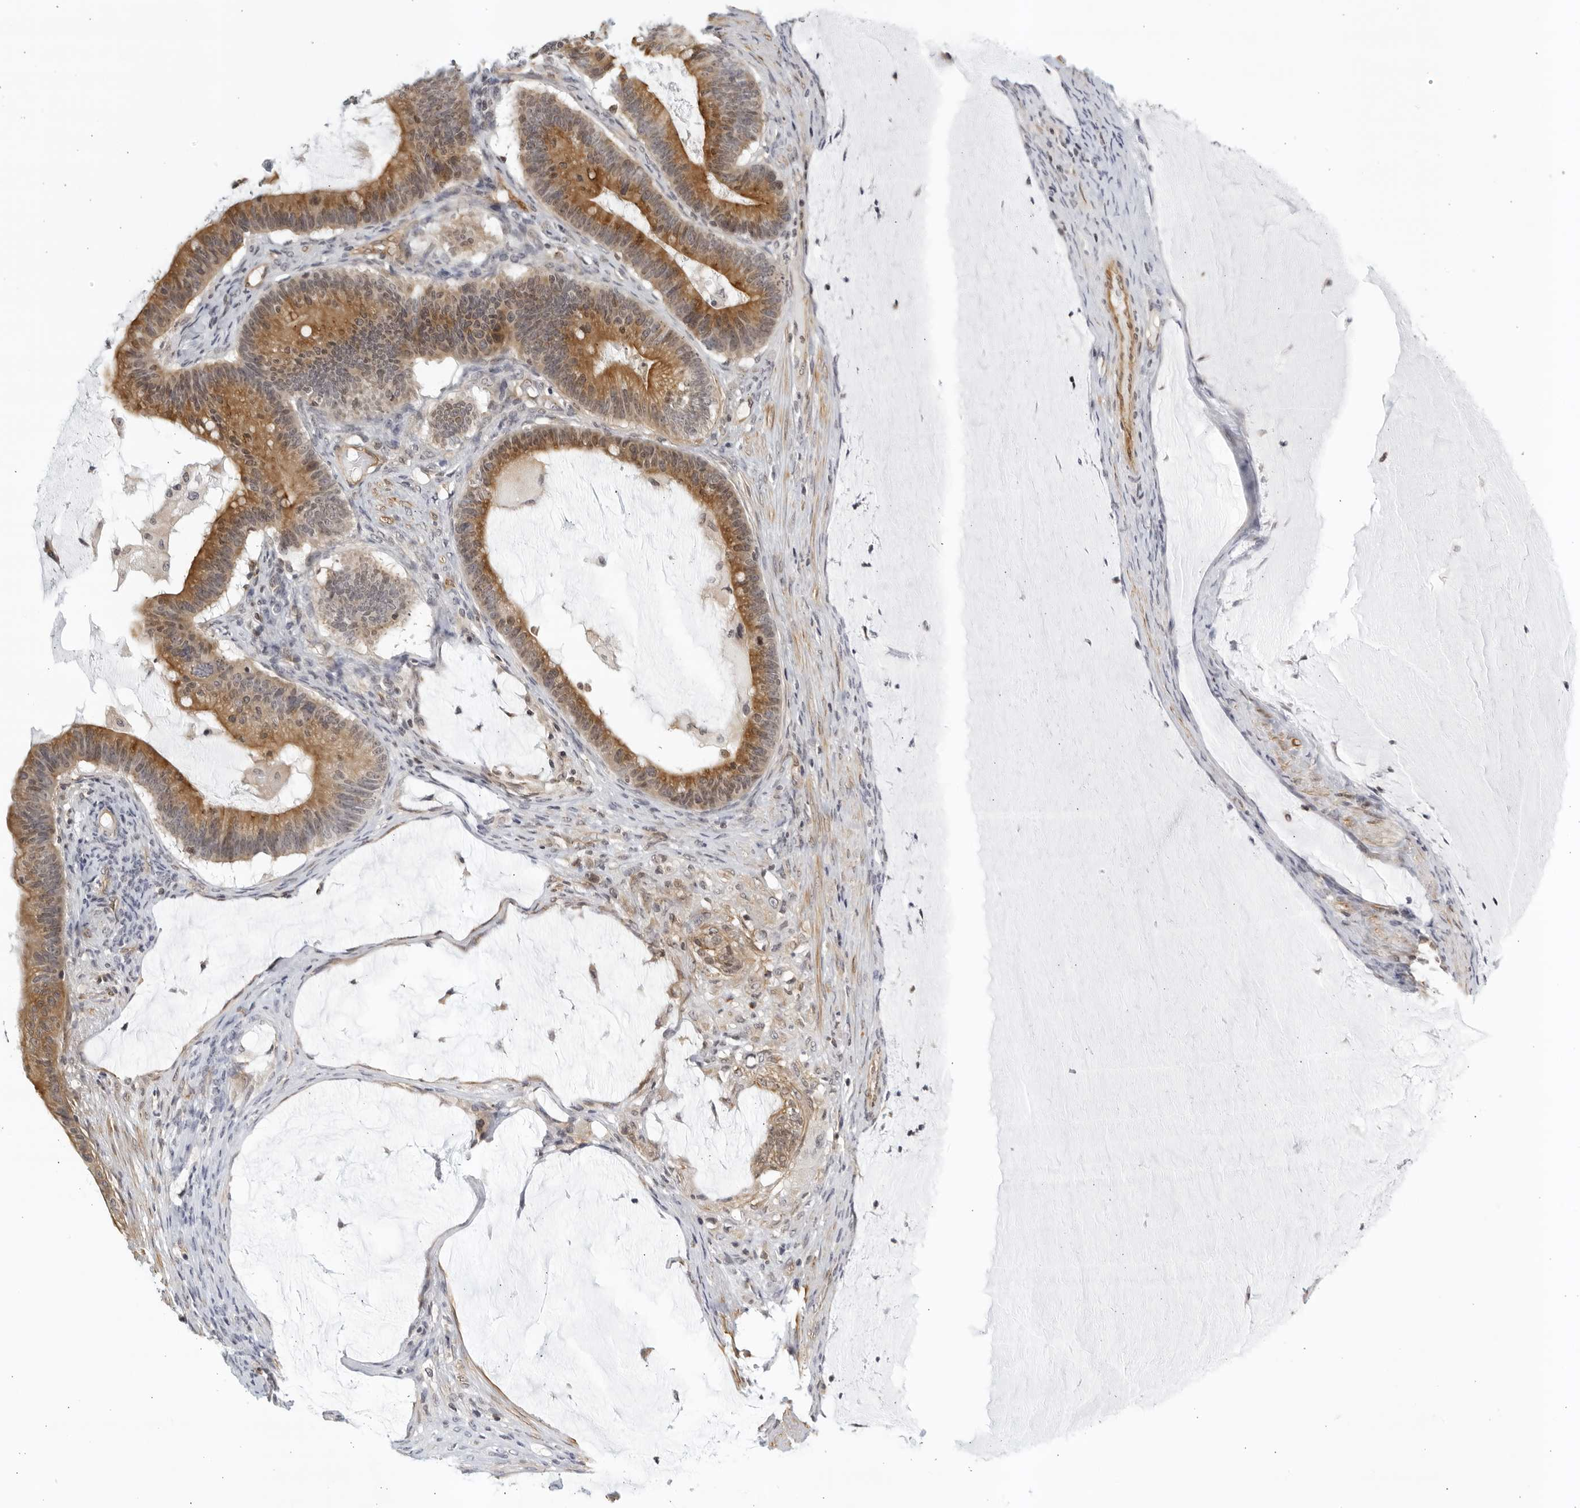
{"staining": {"intensity": "moderate", "quantity": ">75%", "location": "cytoplasmic/membranous"}, "tissue": "ovarian cancer", "cell_type": "Tumor cells", "image_type": "cancer", "snomed": [{"axis": "morphology", "description": "Cystadenocarcinoma, mucinous, NOS"}, {"axis": "topography", "description": "Ovary"}], "caption": "Protein analysis of ovarian cancer (mucinous cystadenocarcinoma) tissue shows moderate cytoplasmic/membranous positivity in about >75% of tumor cells. (DAB = brown stain, brightfield microscopy at high magnification).", "gene": "SERTAD4", "patient": {"sex": "female", "age": 61}}